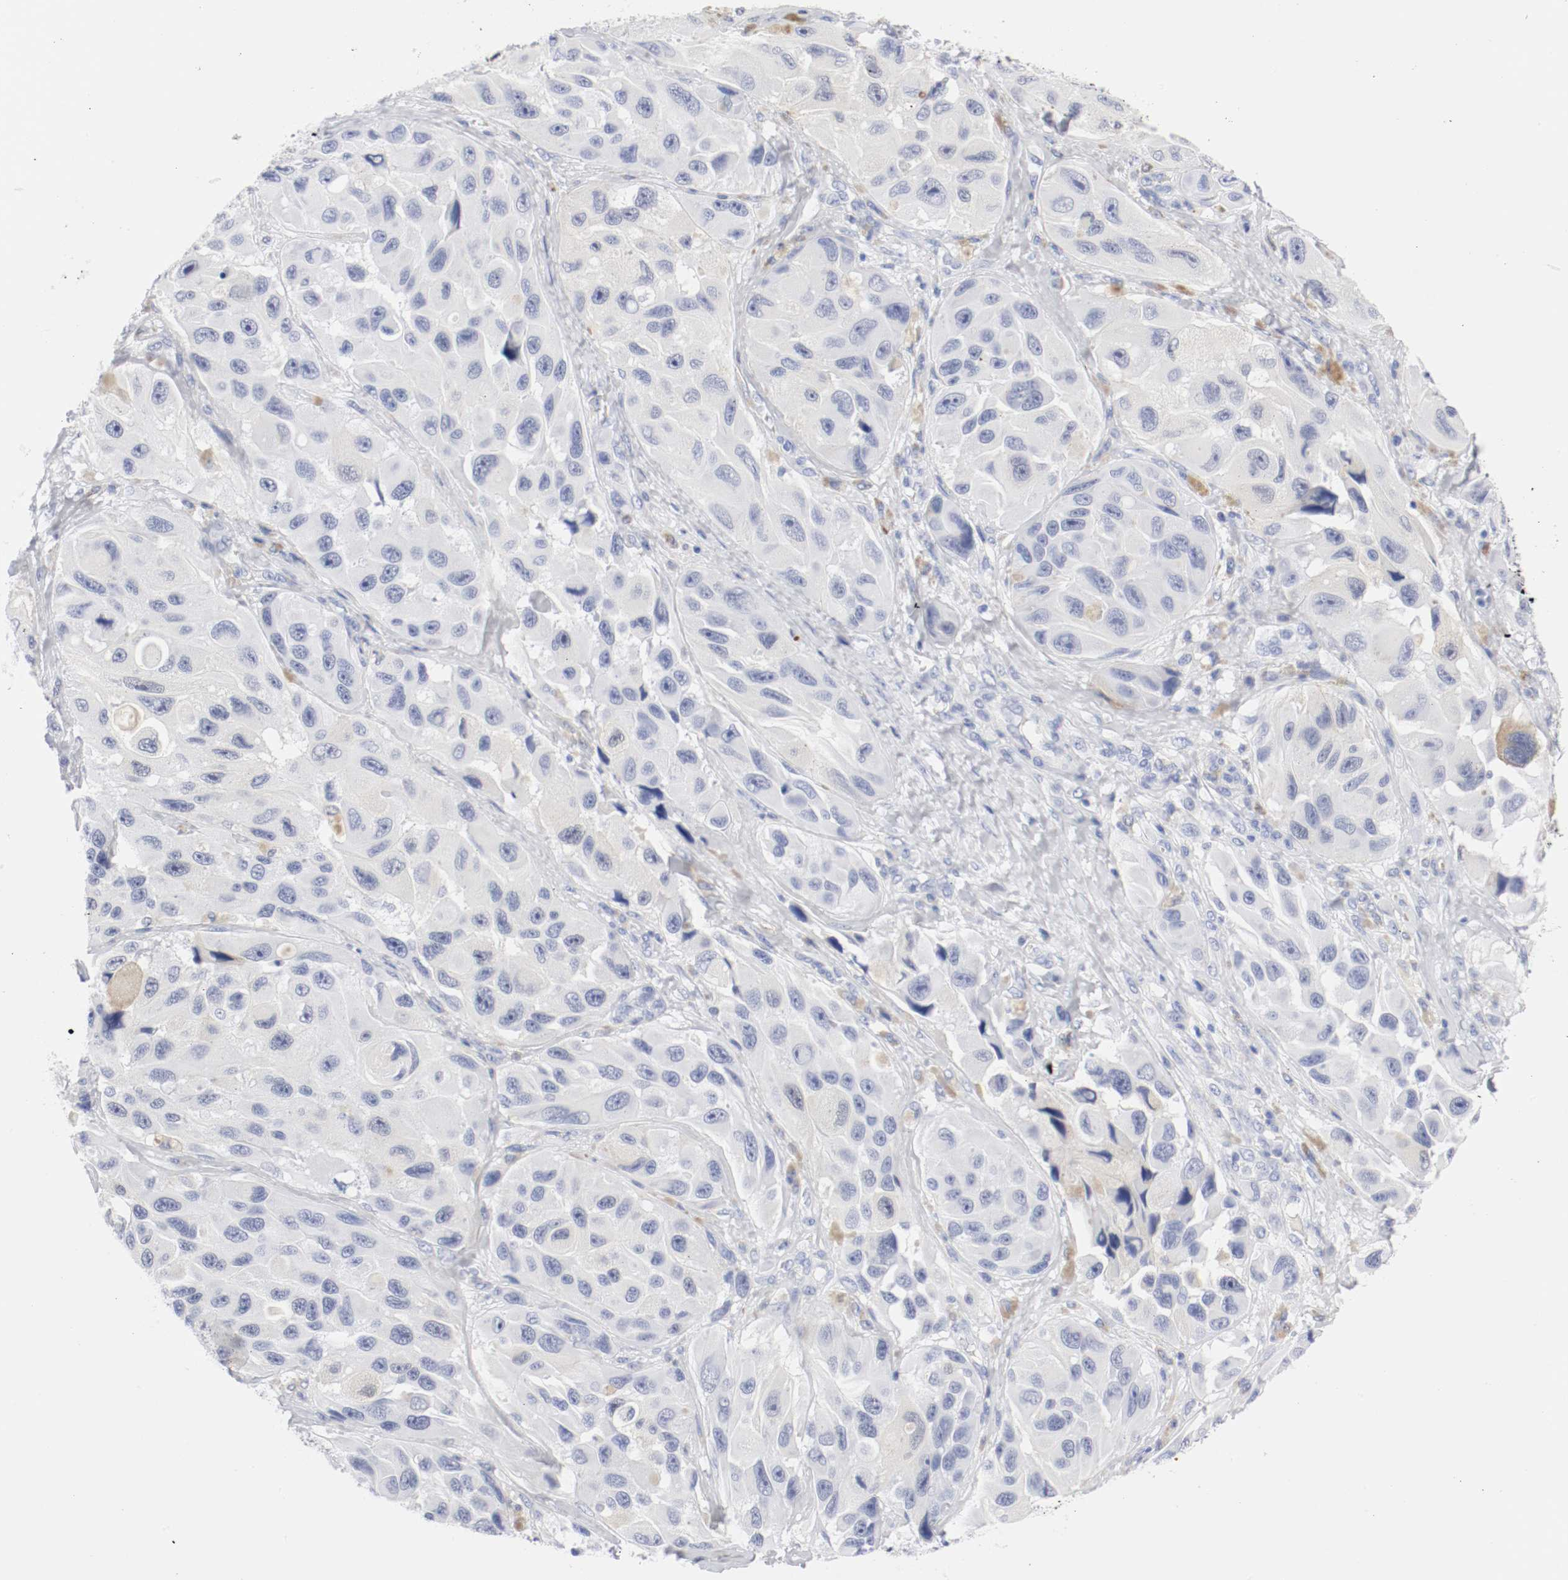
{"staining": {"intensity": "negative", "quantity": "none", "location": "none"}, "tissue": "melanoma", "cell_type": "Tumor cells", "image_type": "cancer", "snomed": [{"axis": "morphology", "description": "Malignant melanoma, NOS"}, {"axis": "topography", "description": "Skin"}], "caption": "A micrograph of malignant melanoma stained for a protein shows no brown staining in tumor cells.", "gene": "GAD1", "patient": {"sex": "female", "age": 73}}